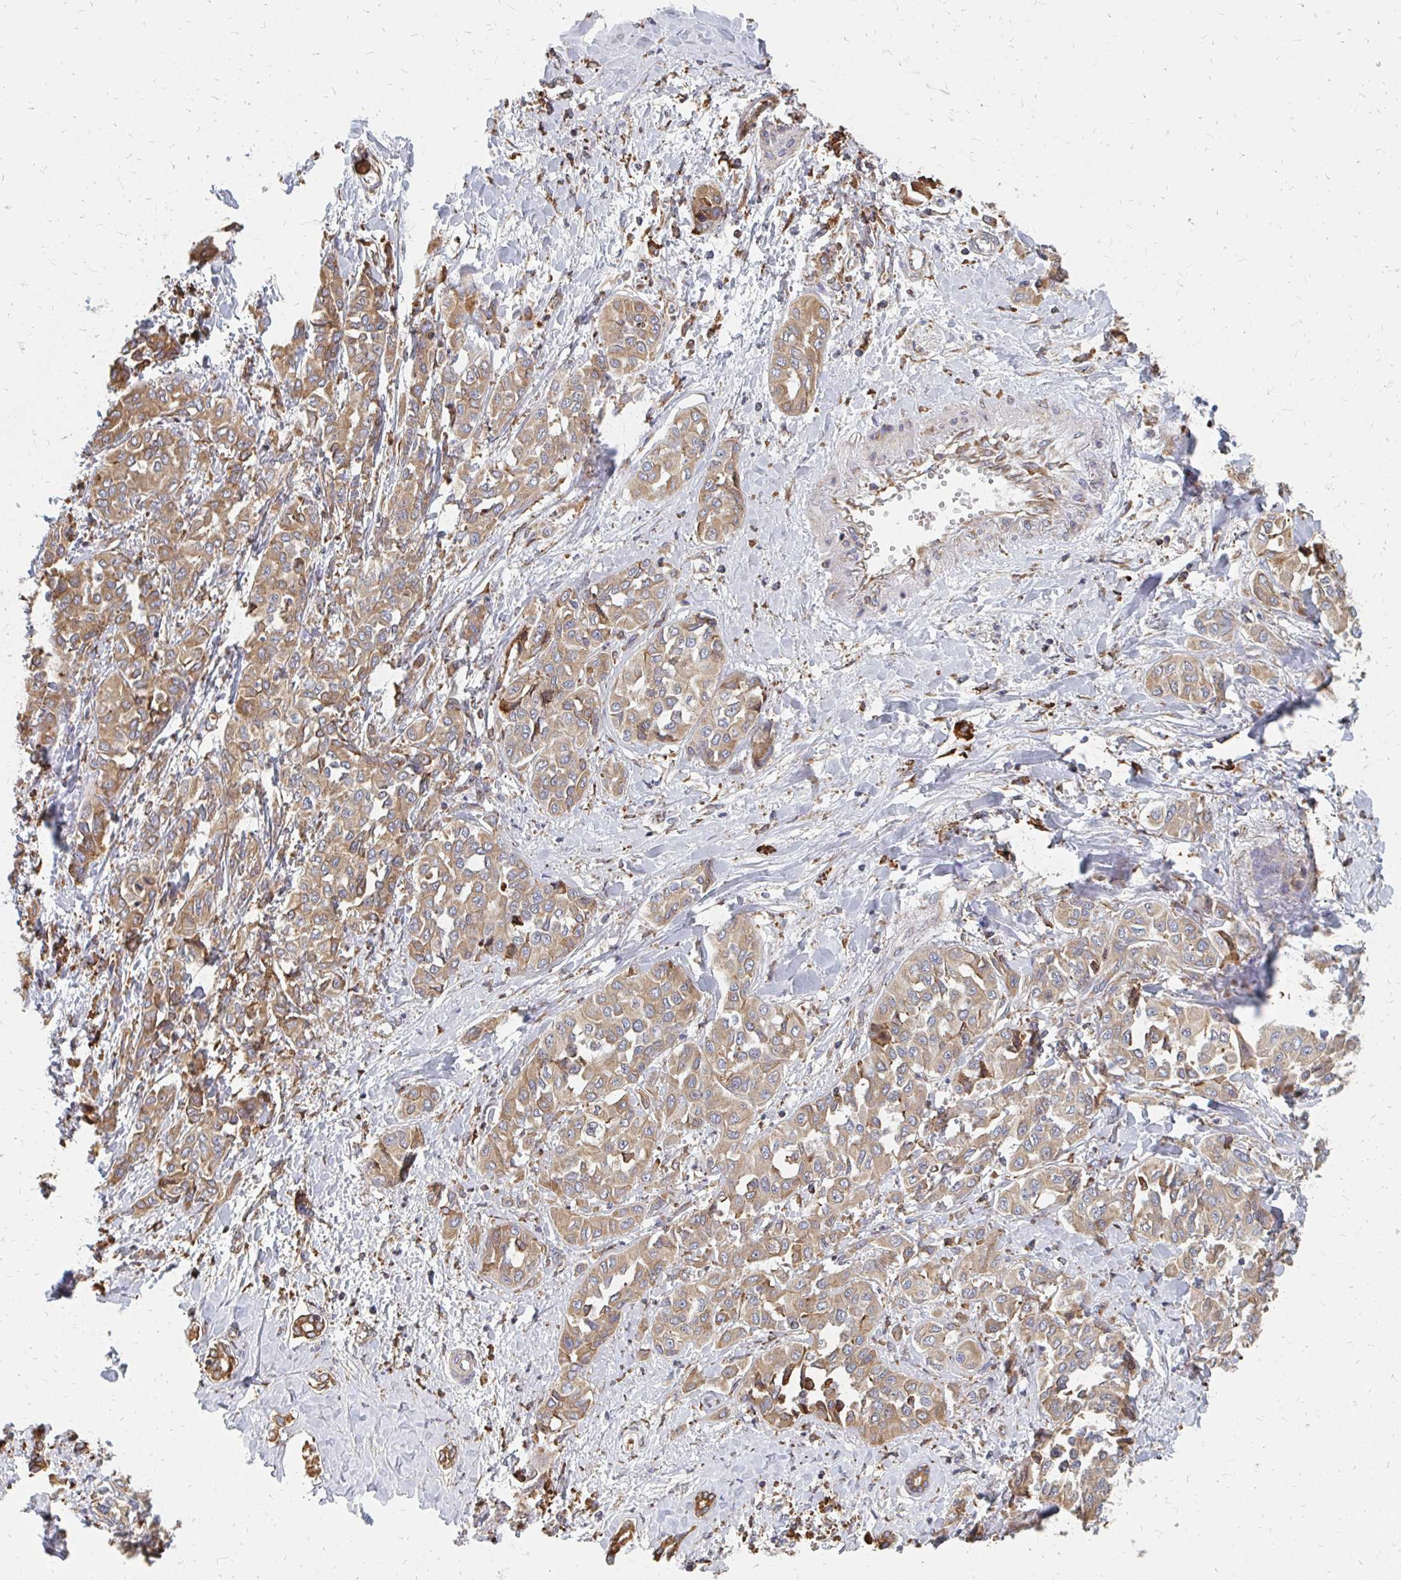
{"staining": {"intensity": "moderate", "quantity": ">75%", "location": "cytoplasmic/membranous"}, "tissue": "liver cancer", "cell_type": "Tumor cells", "image_type": "cancer", "snomed": [{"axis": "morphology", "description": "Cholangiocarcinoma"}, {"axis": "topography", "description": "Liver"}], "caption": "Liver cancer (cholangiocarcinoma) stained with DAB immunohistochemistry demonstrates medium levels of moderate cytoplasmic/membranous expression in about >75% of tumor cells. (IHC, brightfield microscopy, high magnification).", "gene": "PPP1R13L", "patient": {"sex": "female", "age": 77}}